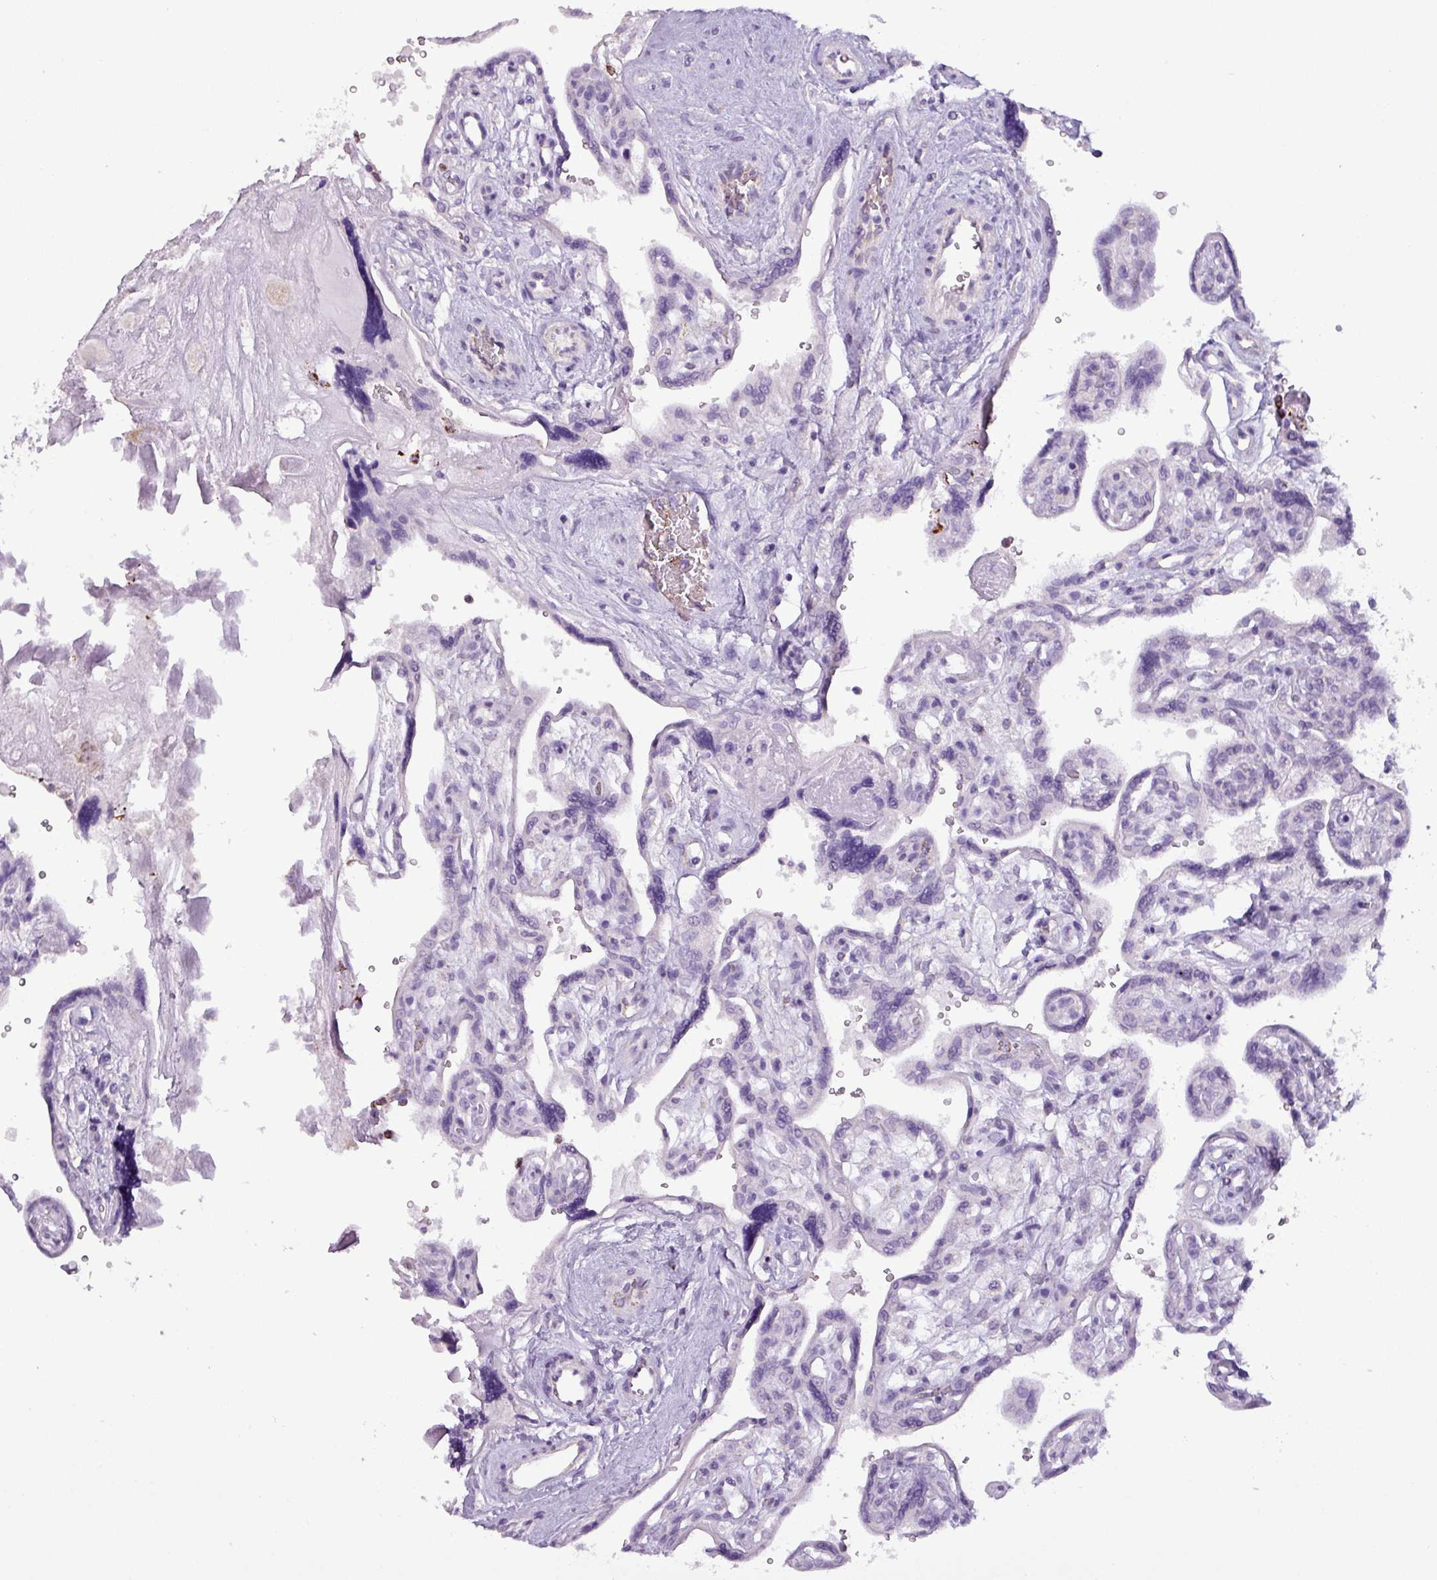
{"staining": {"intensity": "weak", "quantity": "25%-75%", "location": "cytoplasmic/membranous"}, "tissue": "placenta", "cell_type": "Decidual cells", "image_type": "normal", "snomed": [{"axis": "morphology", "description": "Normal tissue, NOS"}, {"axis": "topography", "description": "Placenta"}], "caption": "Immunohistochemistry (IHC) of normal human placenta displays low levels of weak cytoplasmic/membranous expression in about 25%-75% of decidual cells. (DAB IHC, brown staining for protein, blue staining for nuclei).", "gene": "ZNF667", "patient": {"sex": "female", "age": 39}}